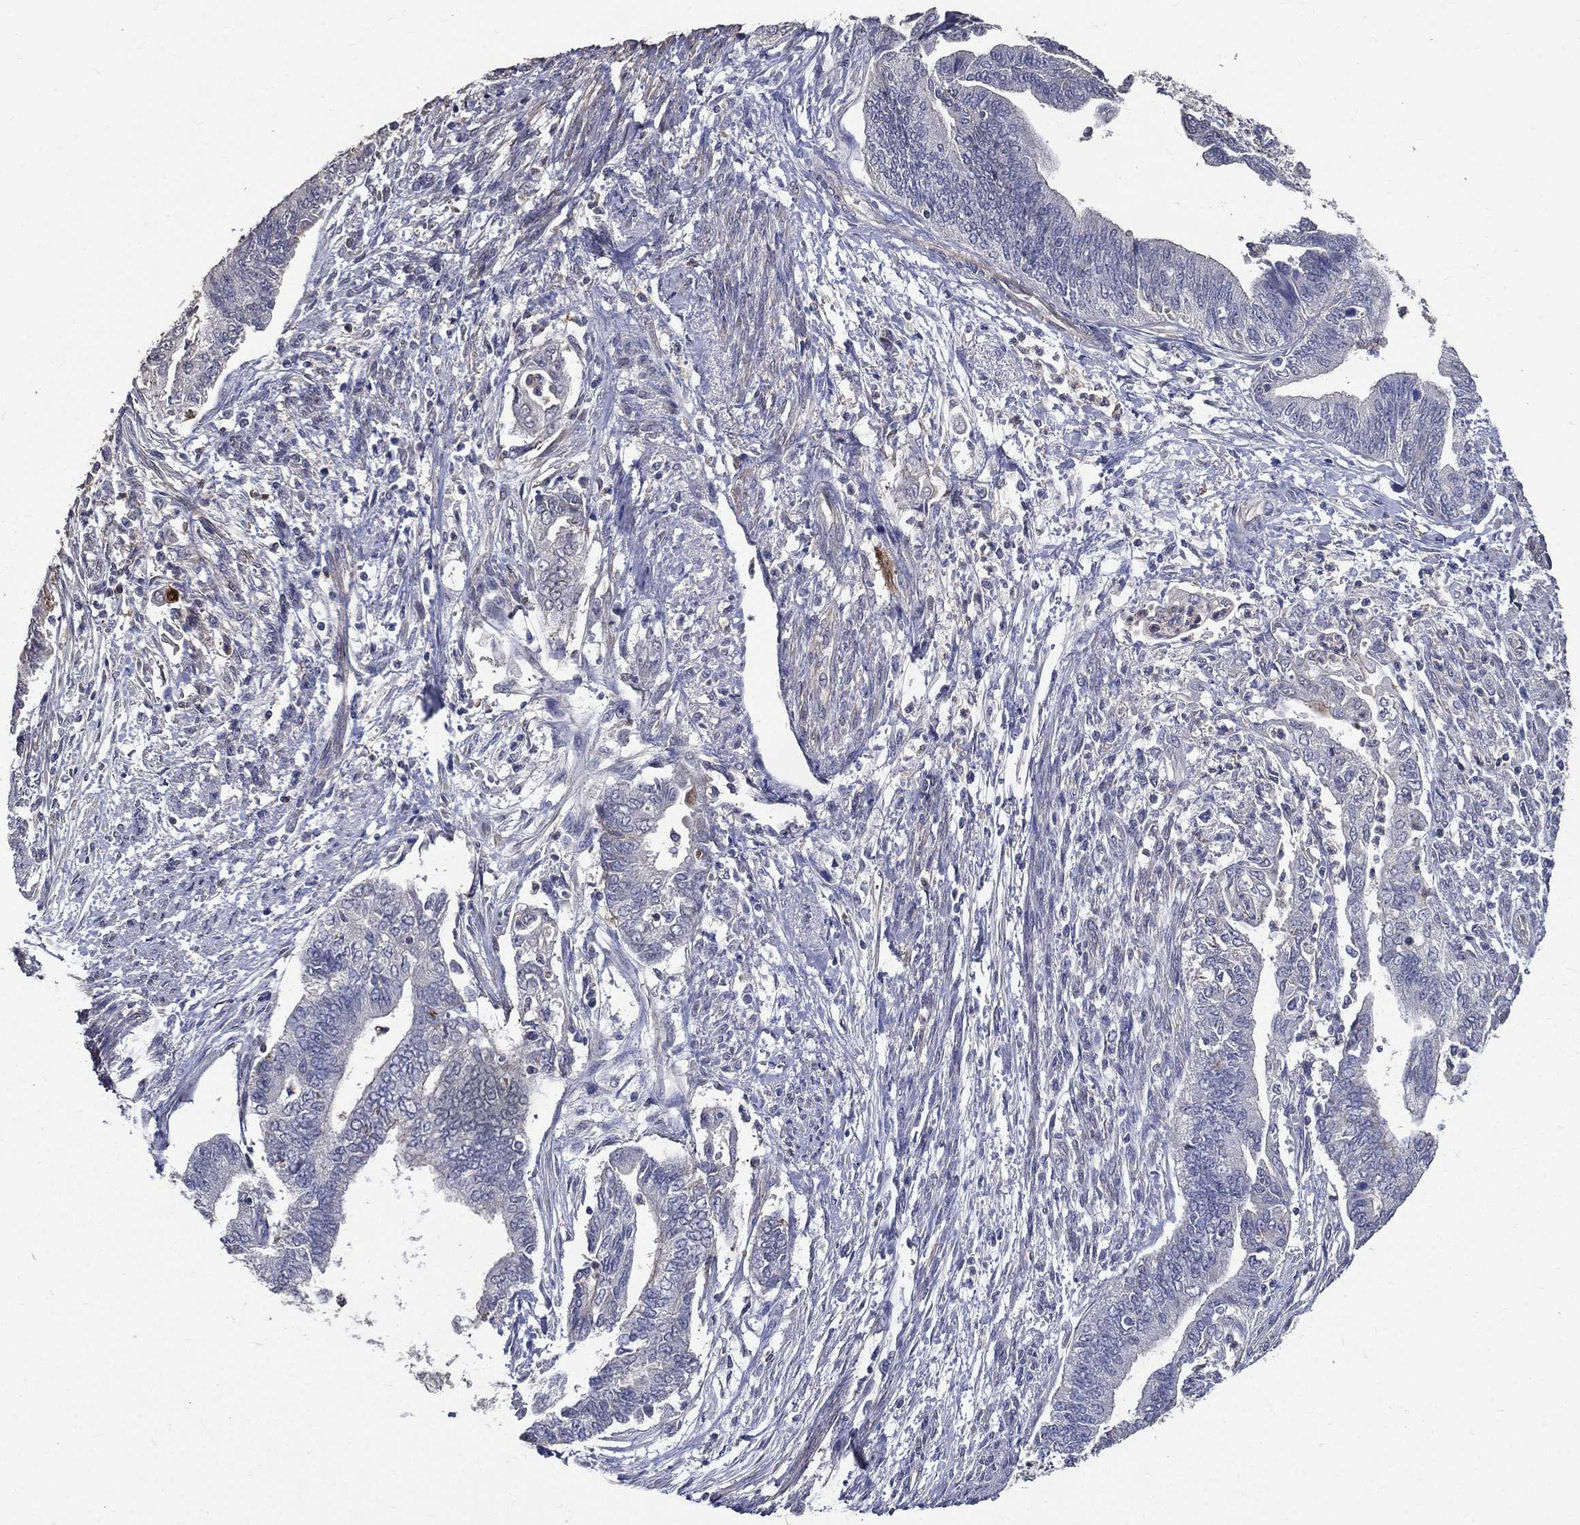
{"staining": {"intensity": "negative", "quantity": "none", "location": "none"}, "tissue": "endometrial cancer", "cell_type": "Tumor cells", "image_type": "cancer", "snomed": [{"axis": "morphology", "description": "Adenocarcinoma, NOS"}, {"axis": "topography", "description": "Endometrium"}], "caption": "Tumor cells show no significant positivity in endometrial adenocarcinoma.", "gene": "SERPINB2", "patient": {"sex": "female", "age": 65}}